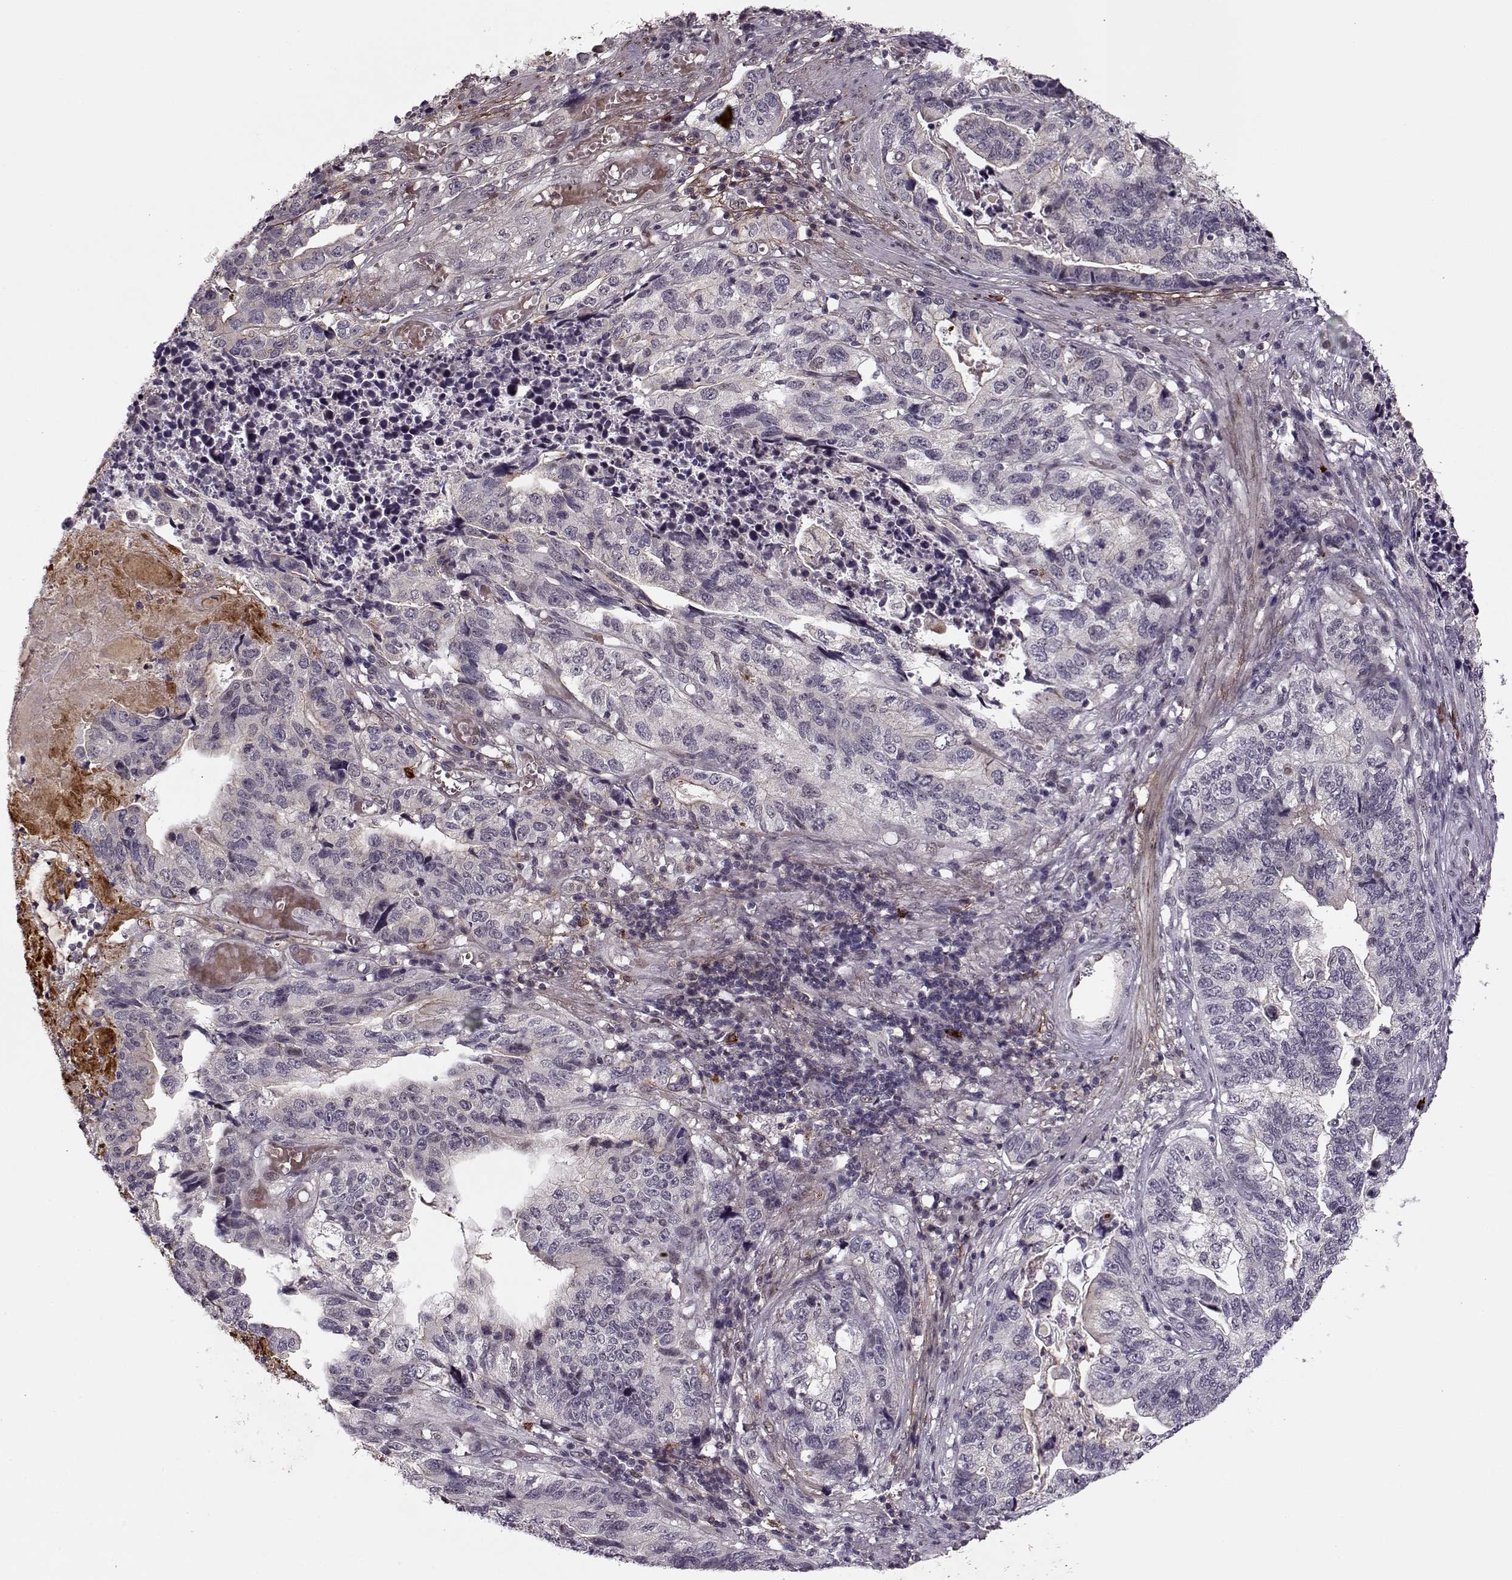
{"staining": {"intensity": "negative", "quantity": "none", "location": "none"}, "tissue": "stomach cancer", "cell_type": "Tumor cells", "image_type": "cancer", "snomed": [{"axis": "morphology", "description": "Adenocarcinoma, NOS"}, {"axis": "topography", "description": "Stomach, upper"}], "caption": "An immunohistochemistry histopathology image of adenocarcinoma (stomach) is shown. There is no staining in tumor cells of adenocarcinoma (stomach).", "gene": "DENND4B", "patient": {"sex": "female", "age": 67}}